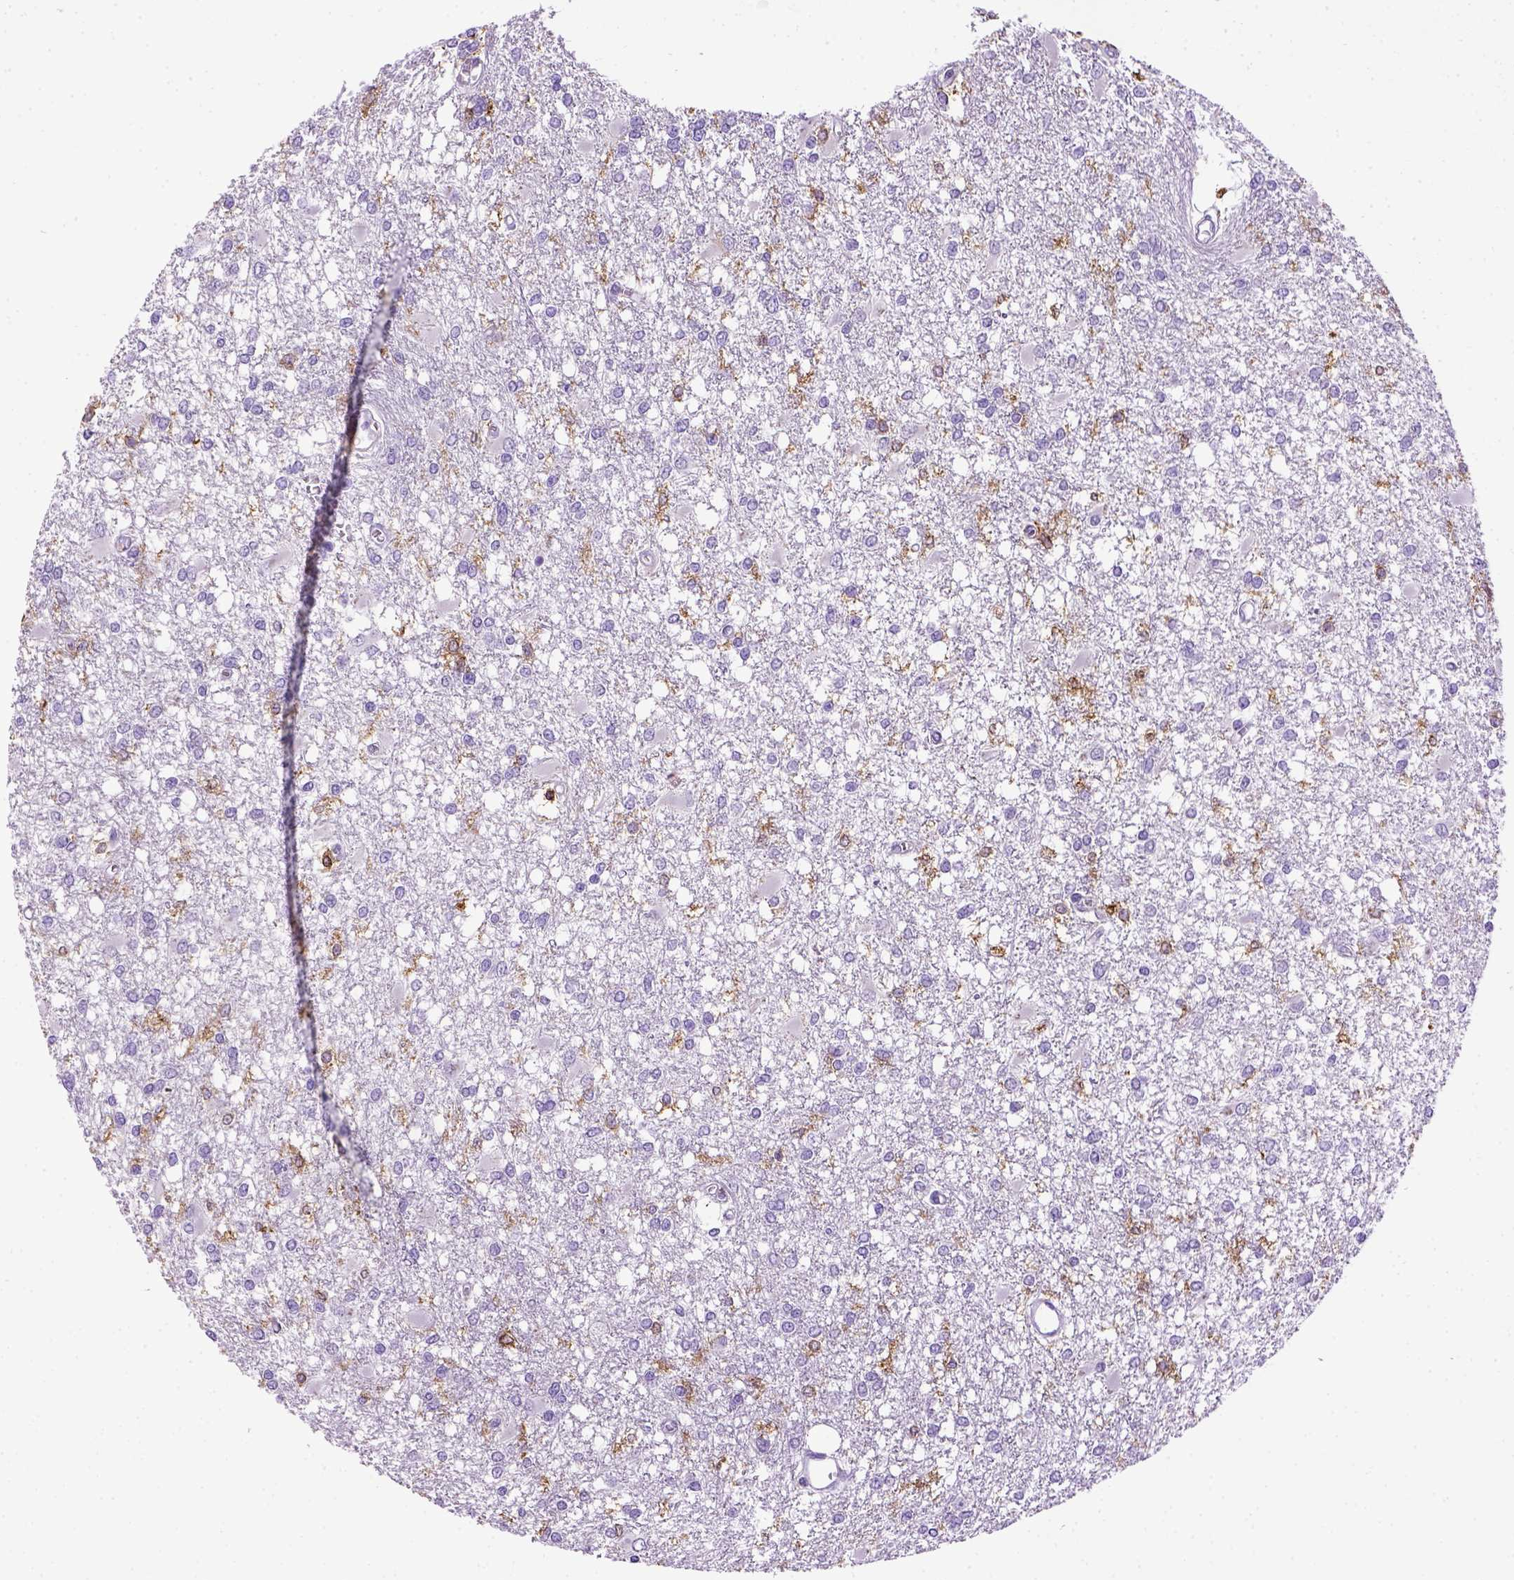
{"staining": {"intensity": "negative", "quantity": "none", "location": "none"}, "tissue": "glioma", "cell_type": "Tumor cells", "image_type": "cancer", "snomed": [{"axis": "morphology", "description": "Glioma, malignant, High grade"}, {"axis": "topography", "description": "Cerebral cortex"}], "caption": "Glioma stained for a protein using IHC displays no staining tumor cells.", "gene": "ITGAX", "patient": {"sex": "male", "age": 79}}